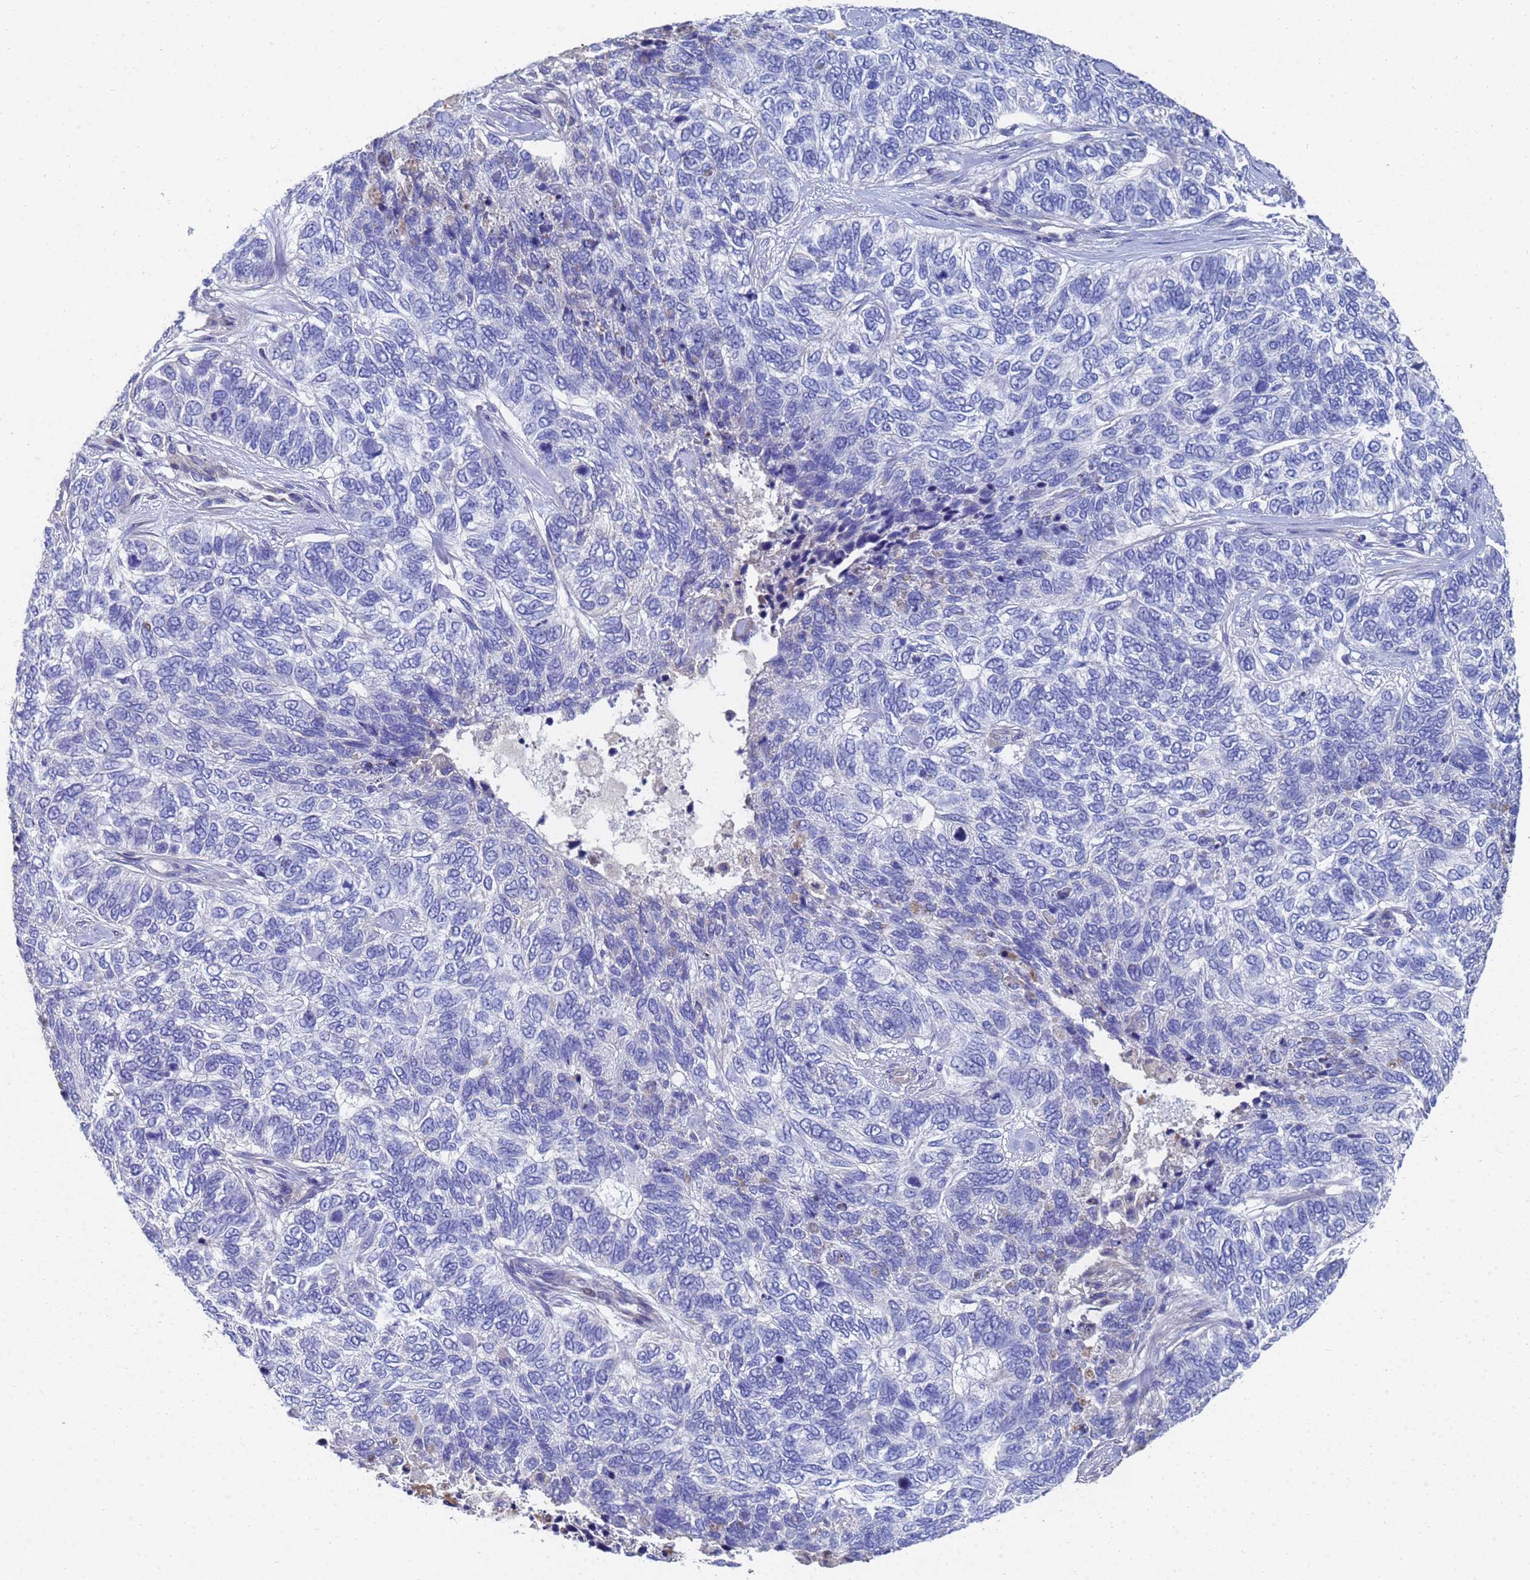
{"staining": {"intensity": "negative", "quantity": "none", "location": "none"}, "tissue": "skin cancer", "cell_type": "Tumor cells", "image_type": "cancer", "snomed": [{"axis": "morphology", "description": "Basal cell carcinoma"}, {"axis": "topography", "description": "Skin"}], "caption": "Micrograph shows no protein staining in tumor cells of skin cancer tissue.", "gene": "LBX2", "patient": {"sex": "female", "age": 65}}